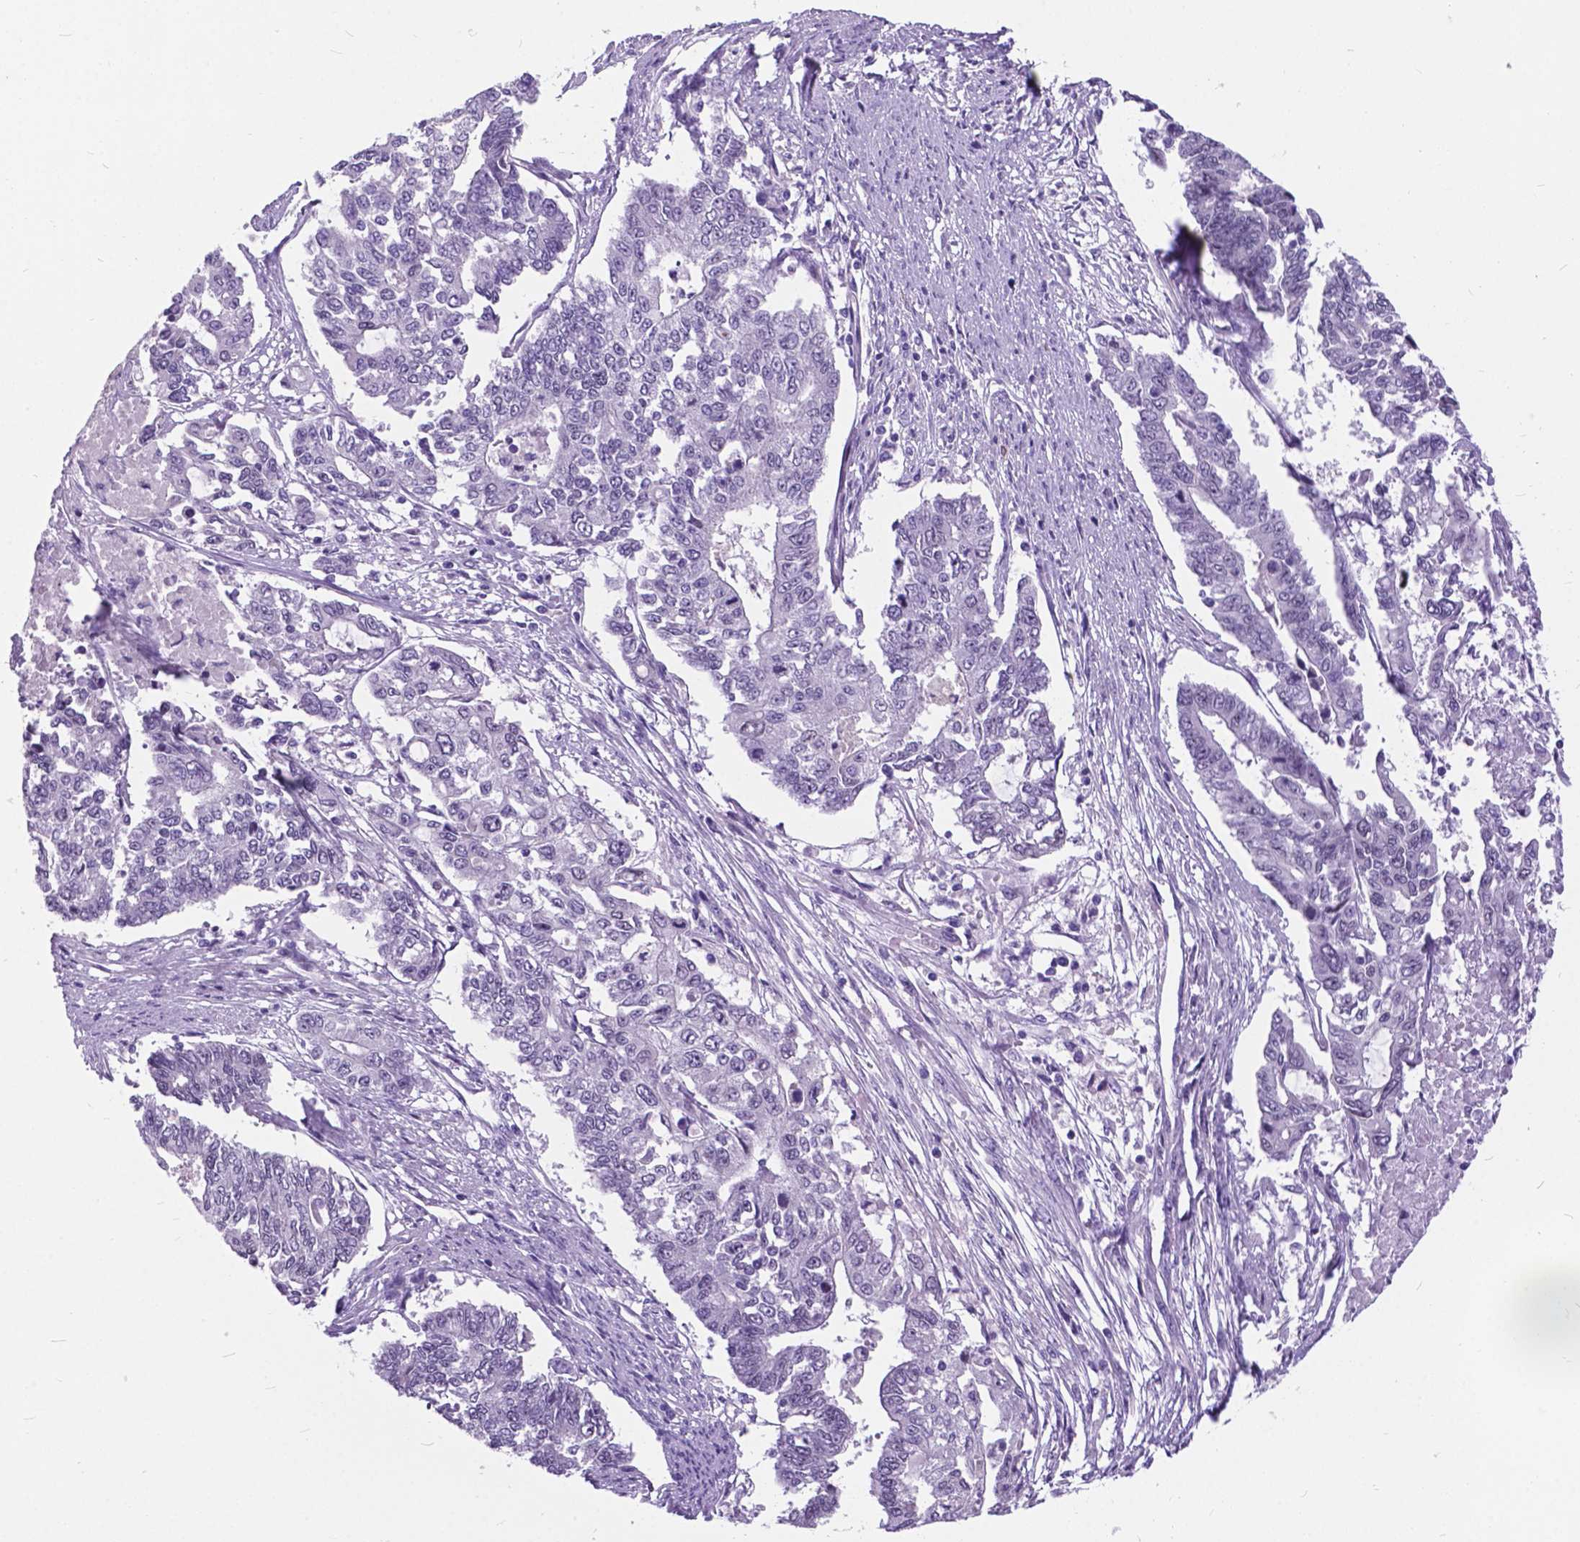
{"staining": {"intensity": "negative", "quantity": "none", "location": "none"}, "tissue": "endometrial cancer", "cell_type": "Tumor cells", "image_type": "cancer", "snomed": [{"axis": "morphology", "description": "Adenocarcinoma, NOS"}, {"axis": "topography", "description": "Uterus"}], "caption": "High magnification brightfield microscopy of adenocarcinoma (endometrial) stained with DAB (3,3'-diaminobenzidine) (brown) and counterstained with hematoxylin (blue): tumor cells show no significant positivity.", "gene": "BSND", "patient": {"sex": "female", "age": 59}}